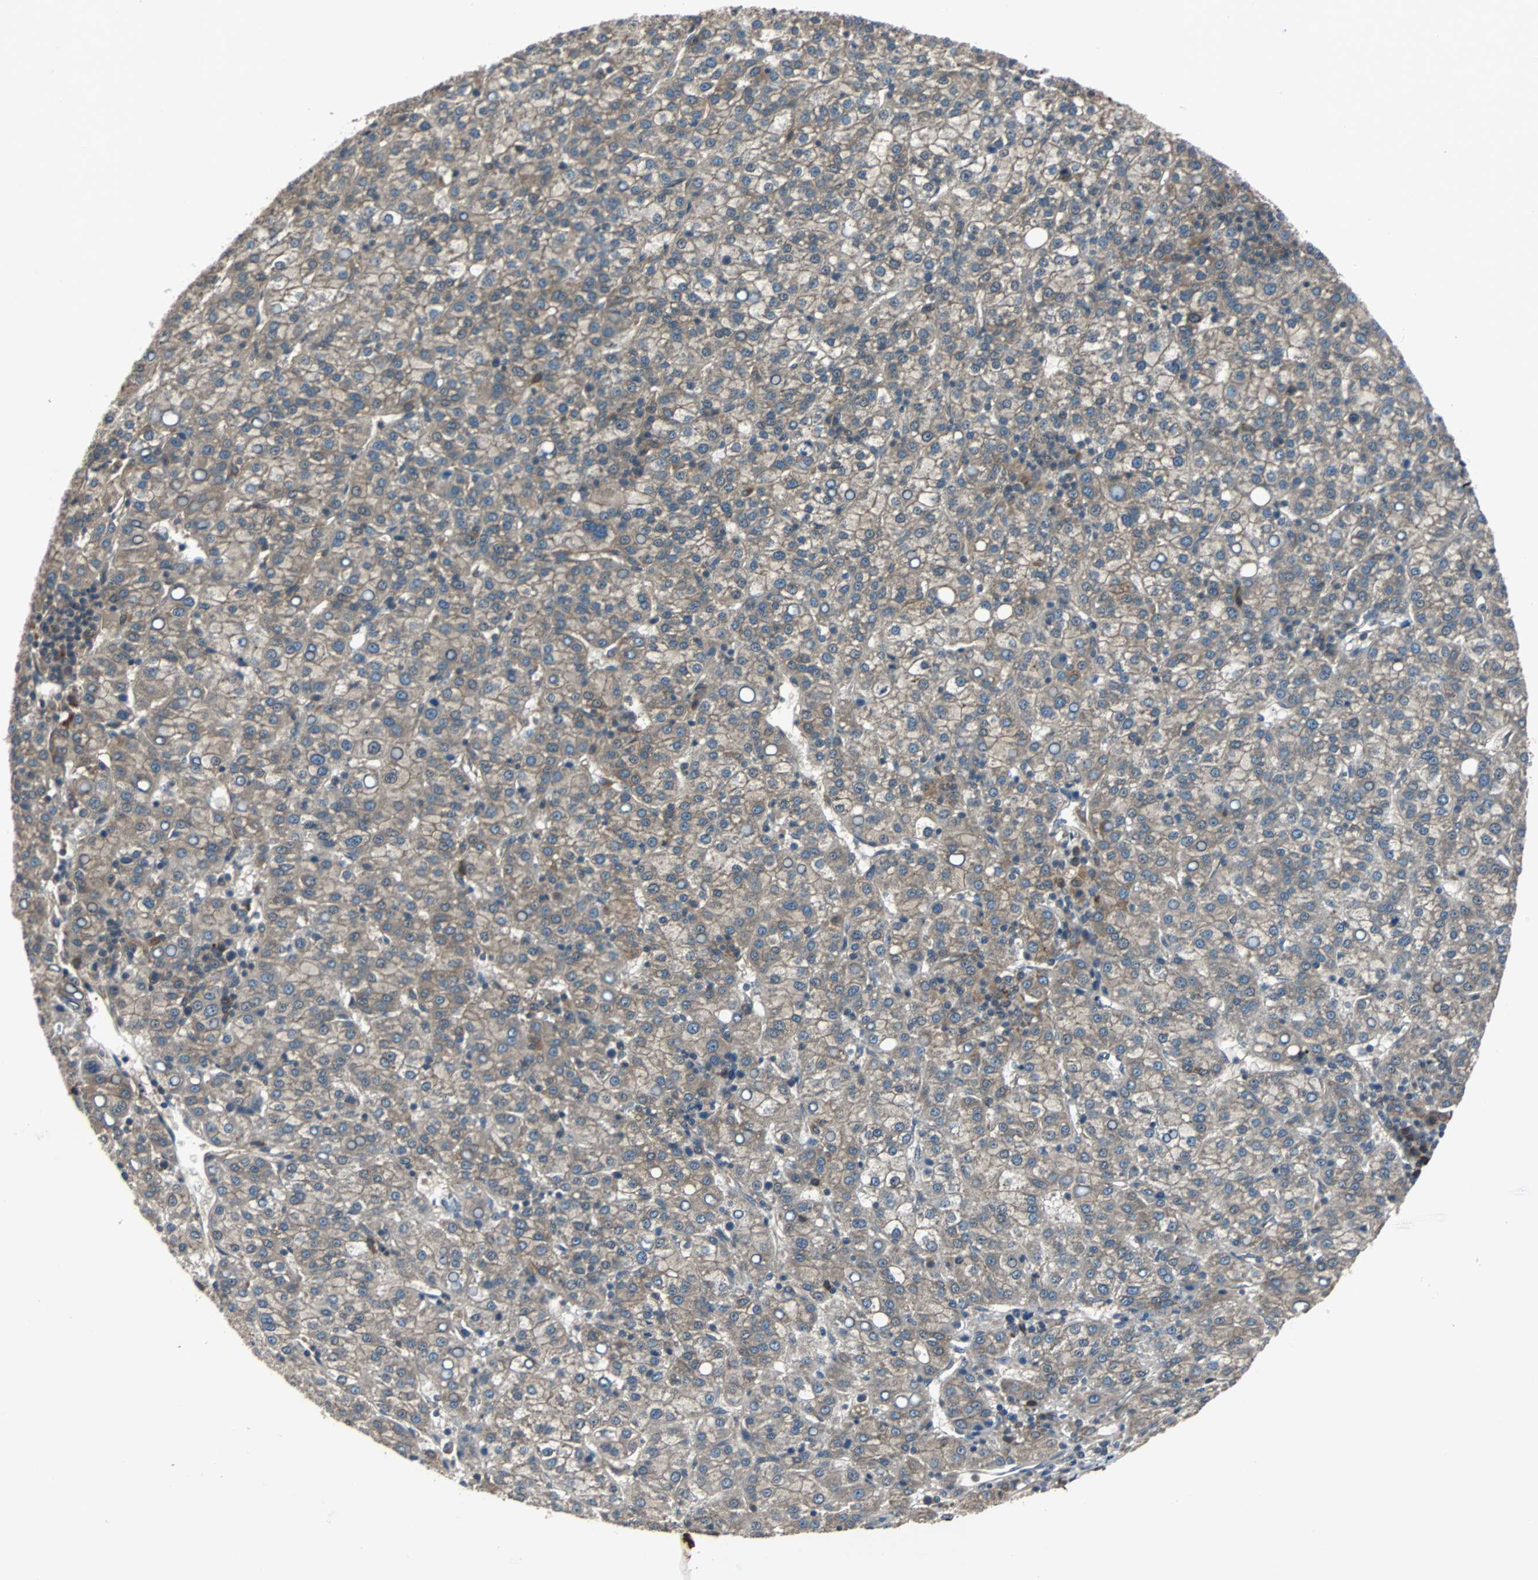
{"staining": {"intensity": "moderate", "quantity": ">75%", "location": "cytoplasmic/membranous"}, "tissue": "liver cancer", "cell_type": "Tumor cells", "image_type": "cancer", "snomed": [{"axis": "morphology", "description": "Carcinoma, Hepatocellular, NOS"}, {"axis": "topography", "description": "Liver"}], "caption": "Hepatocellular carcinoma (liver) stained with DAB immunohistochemistry demonstrates medium levels of moderate cytoplasmic/membranous staining in about >75% of tumor cells.", "gene": "ARF1", "patient": {"sex": "female", "age": 58}}